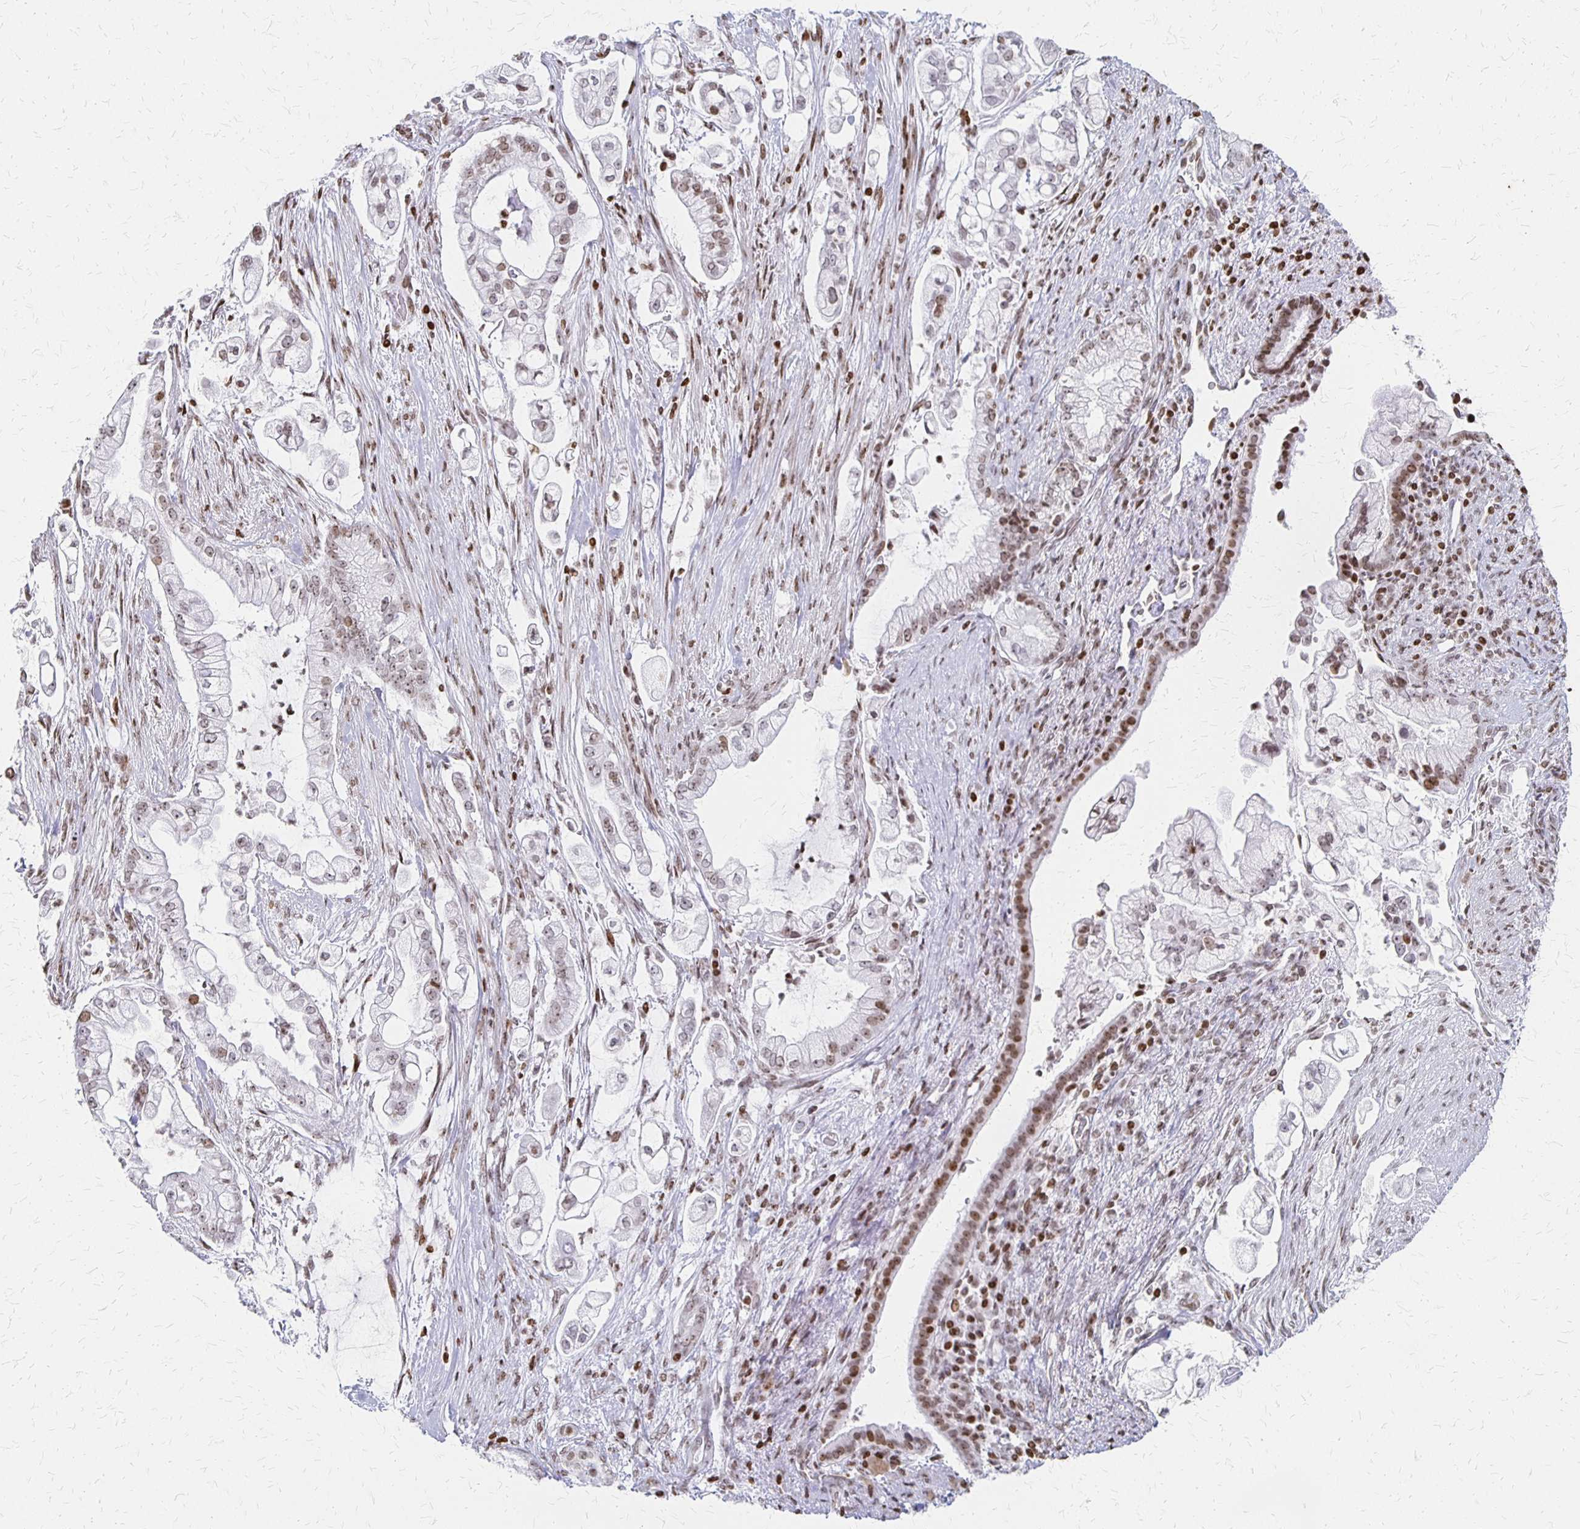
{"staining": {"intensity": "weak", "quantity": "25%-75%", "location": "nuclear"}, "tissue": "pancreatic cancer", "cell_type": "Tumor cells", "image_type": "cancer", "snomed": [{"axis": "morphology", "description": "Adenocarcinoma, NOS"}, {"axis": "topography", "description": "Pancreas"}], "caption": "Immunohistochemistry (IHC) (DAB (3,3'-diaminobenzidine)) staining of human adenocarcinoma (pancreatic) exhibits weak nuclear protein positivity in about 25%-75% of tumor cells.", "gene": "ZNF280C", "patient": {"sex": "female", "age": 69}}